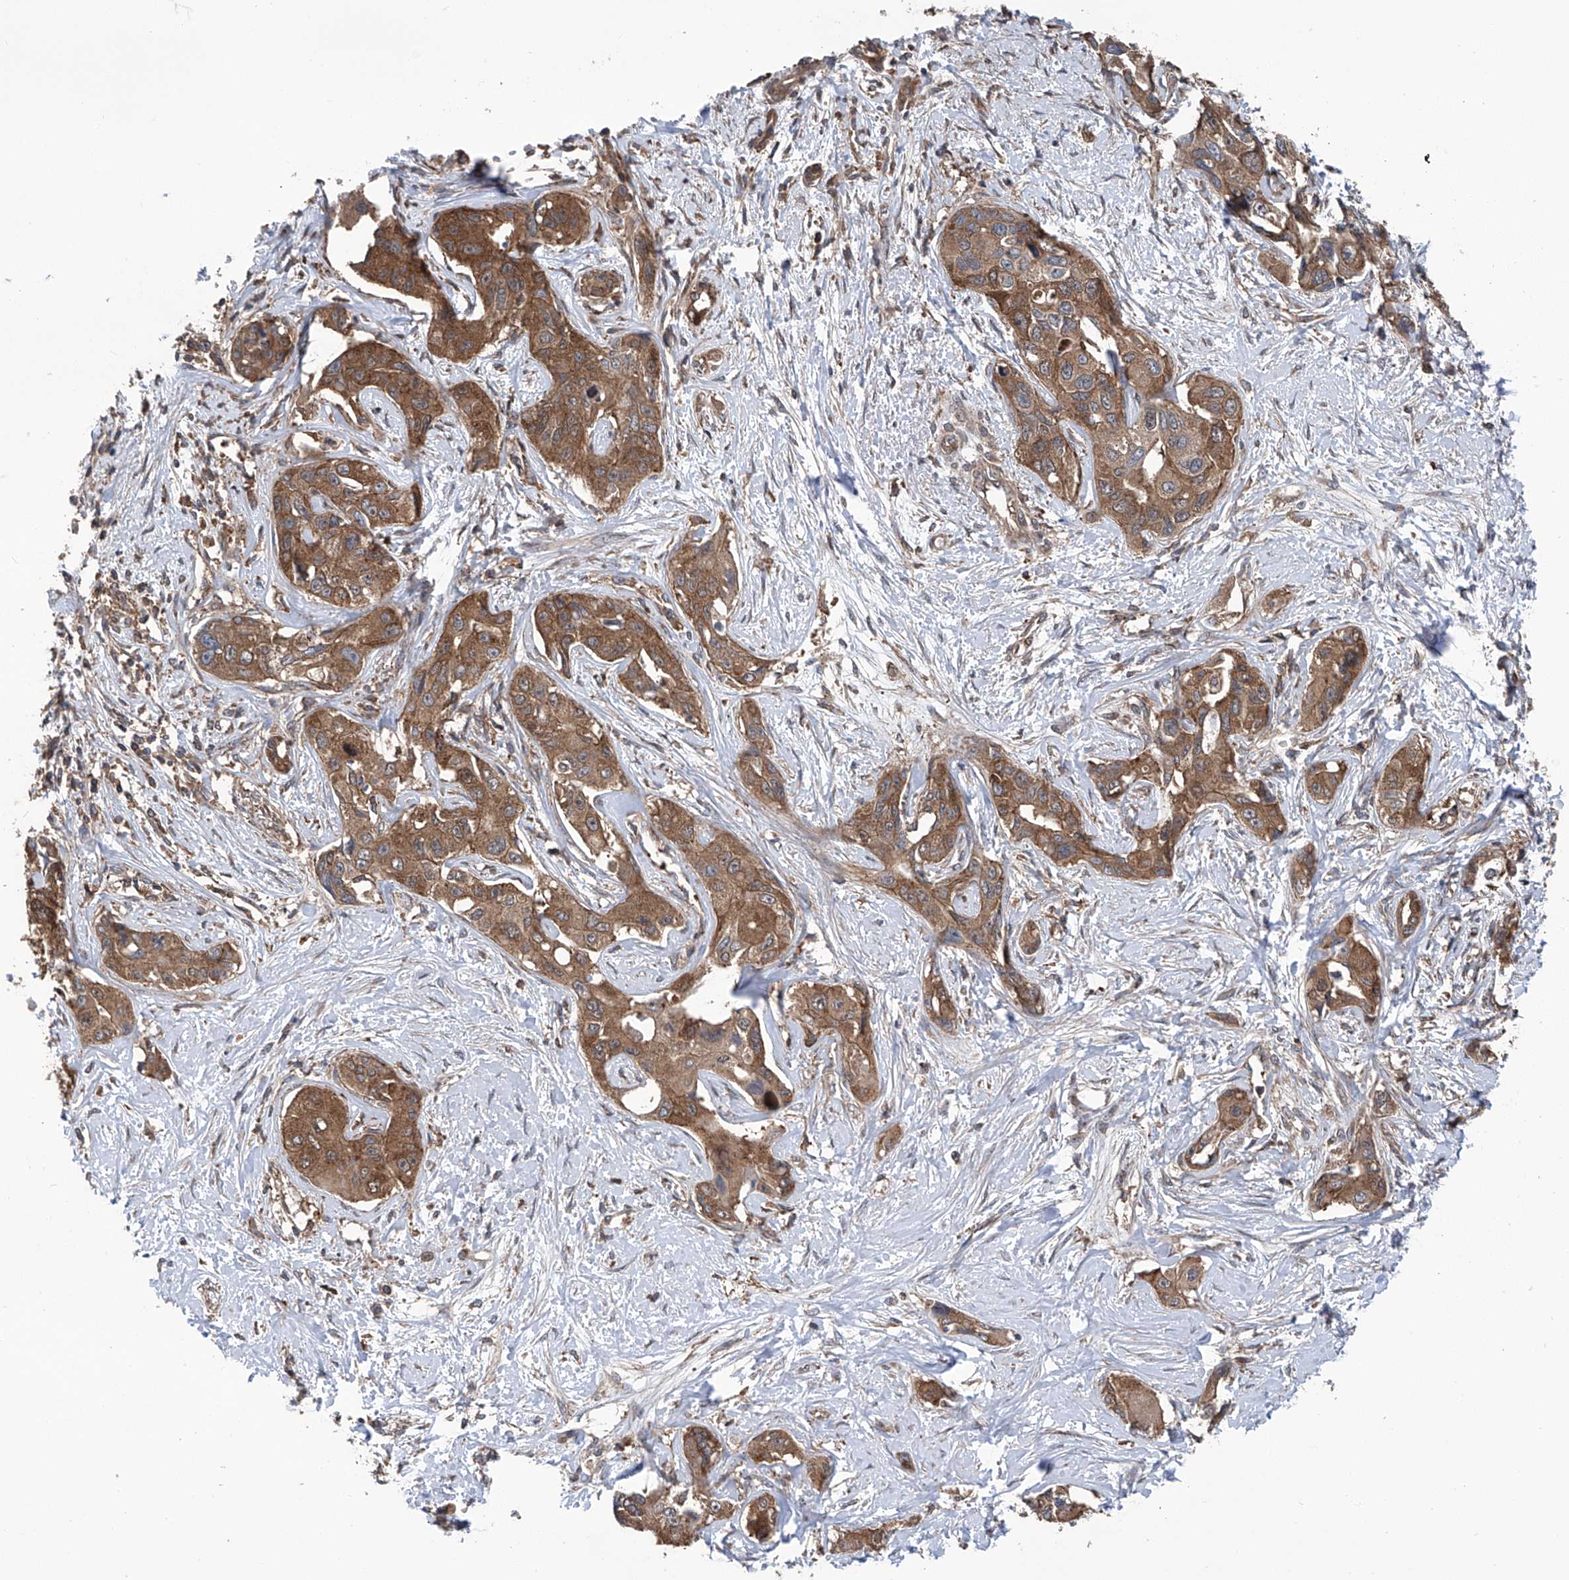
{"staining": {"intensity": "moderate", "quantity": ">75%", "location": "cytoplasmic/membranous"}, "tissue": "liver cancer", "cell_type": "Tumor cells", "image_type": "cancer", "snomed": [{"axis": "morphology", "description": "Cholangiocarcinoma"}, {"axis": "topography", "description": "Liver"}], "caption": "Tumor cells show medium levels of moderate cytoplasmic/membranous staining in about >75% of cells in human liver cancer (cholangiocarcinoma).", "gene": "SMAP1", "patient": {"sex": "male", "age": 59}}